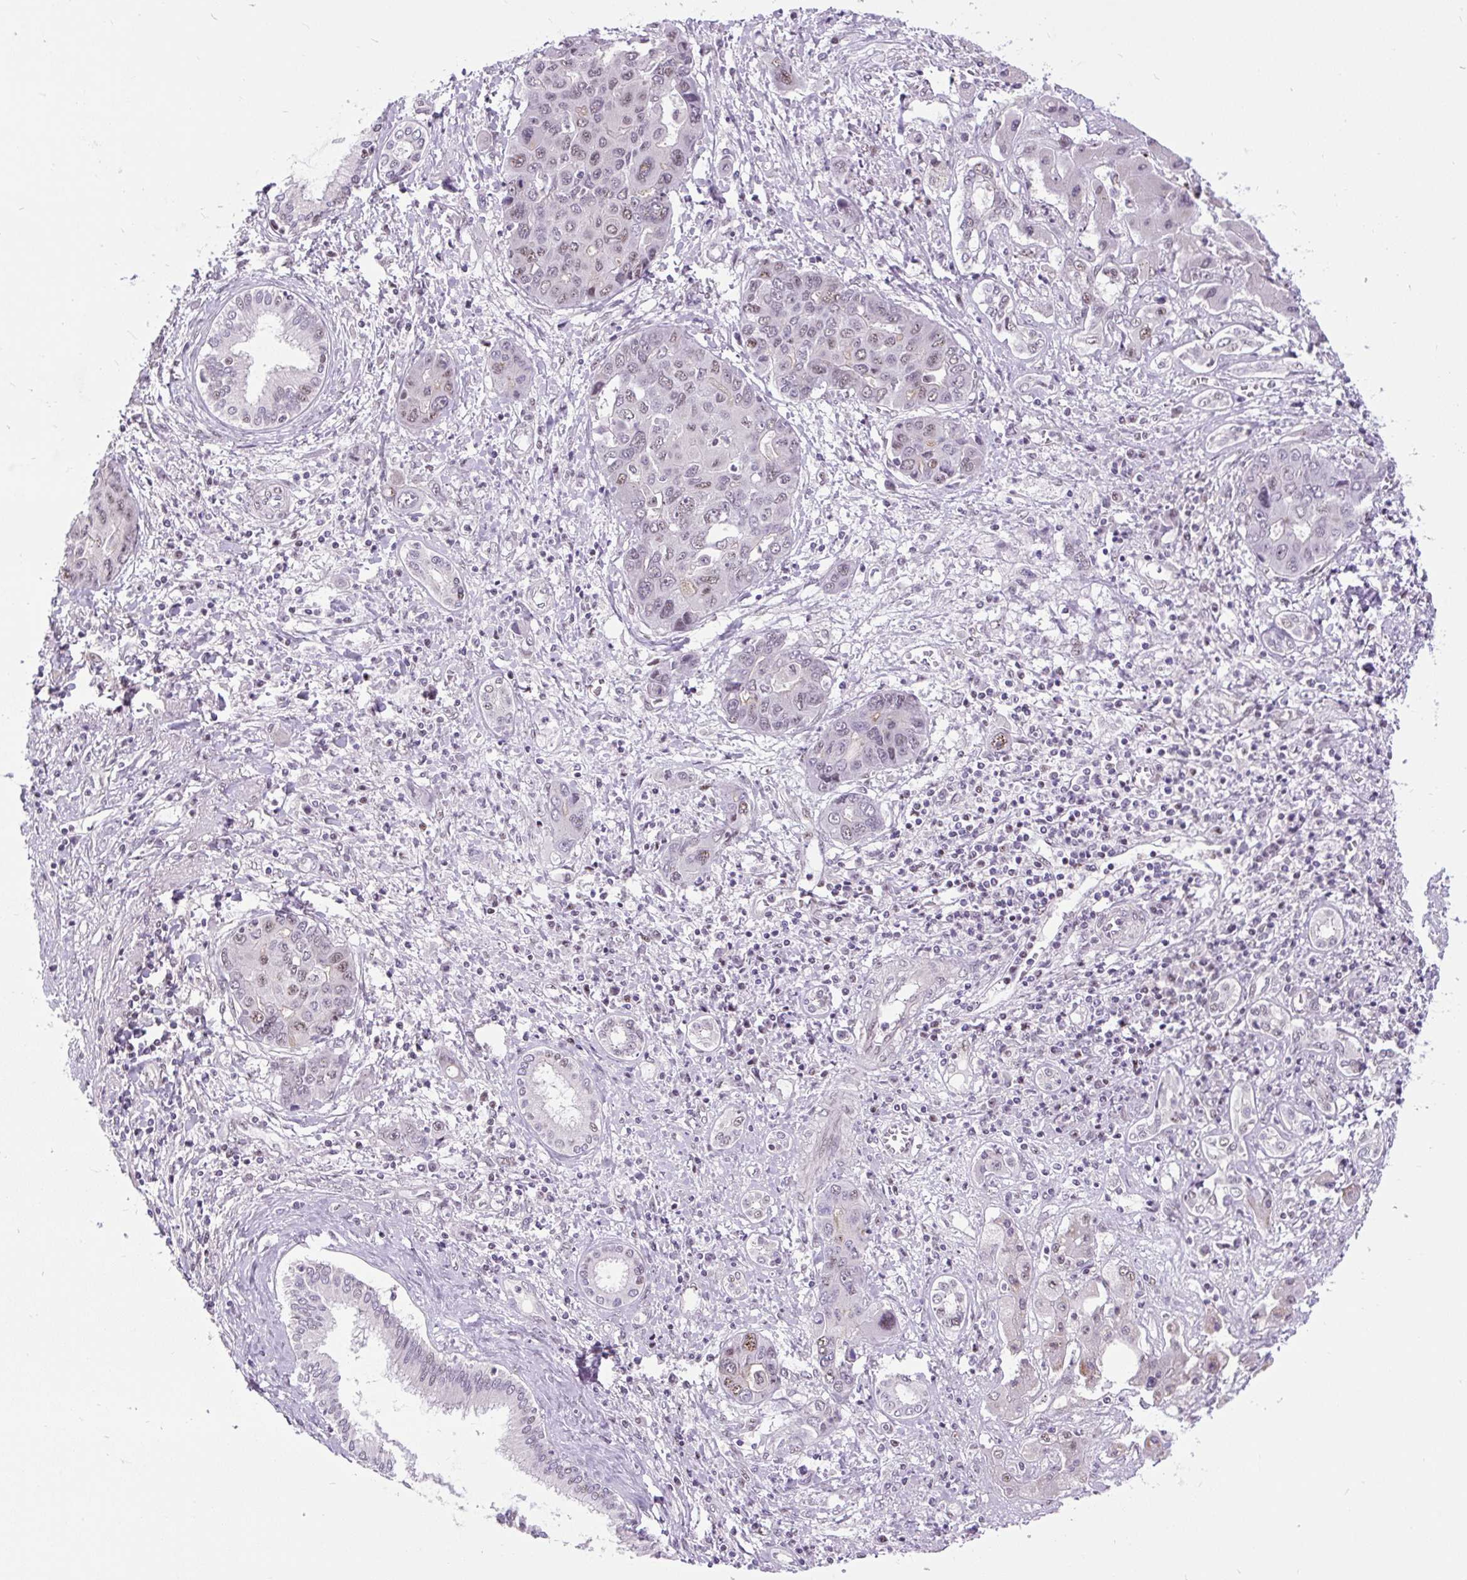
{"staining": {"intensity": "weak", "quantity": "<25%", "location": "nuclear"}, "tissue": "liver cancer", "cell_type": "Tumor cells", "image_type": "cancer", "snomed": [{"axis": "morphology", "description": "Cholangiocarcinoma"}, {"axis": "topography", "description": "Liver"}], "caption": "Liver cancer (cholangiocarcinoma) stained for a protein using immunohistochemistry demonstrates no staining tumor cells.", "gene": "SMC5", "patient": {"sex": "male", "age": 67}}